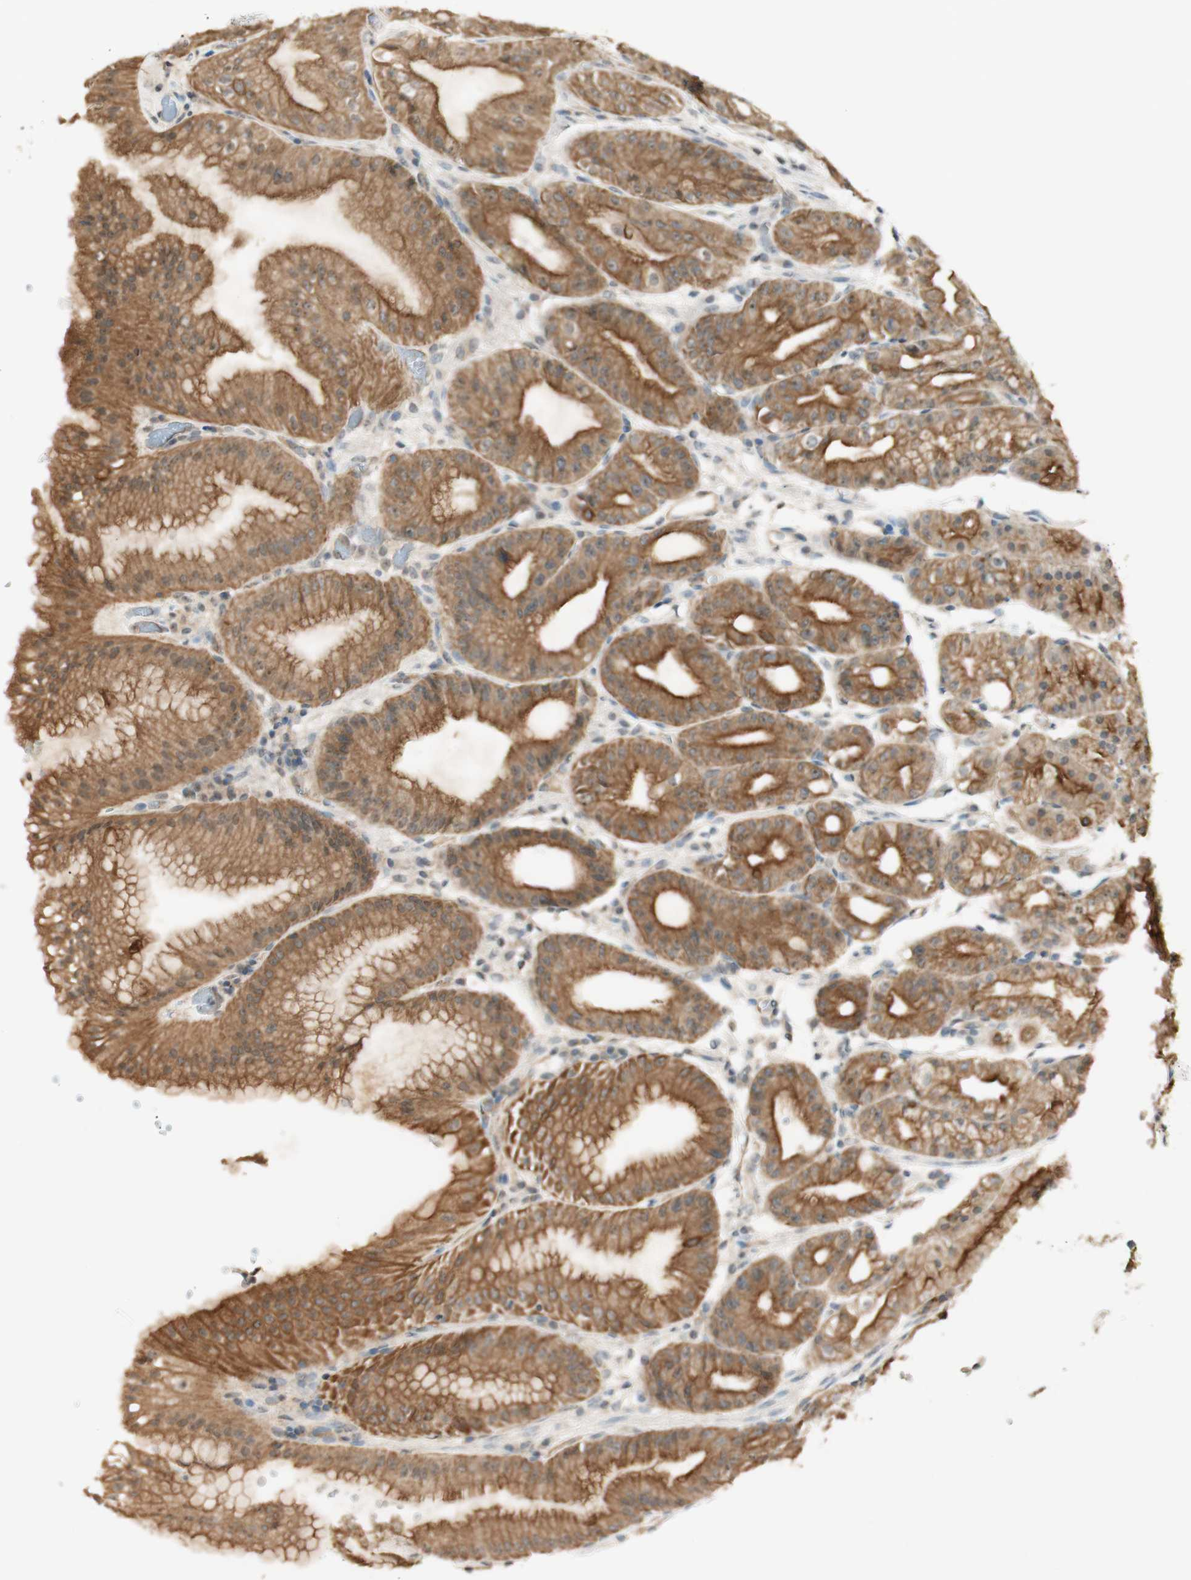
{"staining": {"intensity": "moderate", "quantity": ">75%", "location": "cytoplasmic/membranous"}, "tissue": "stomach", "cell_type": "Glandular cells", "image_type": "normal", "snomed": [{"axis": "morphology", "description": "Normal tissue, NOS"}, {"axis": "topography", "description": "Stomach, lower"}], "caption": "Moderate cytoplasmic/membranous protein staining is present in approximately >75% of glandular cells in stomach. Using DAB (brown) and hematoxylin (blue) stains, captured at high magnification using brightfield microscopy.", "gene": "SPINT2", "patient": {"sex": "male", "age": 71}}